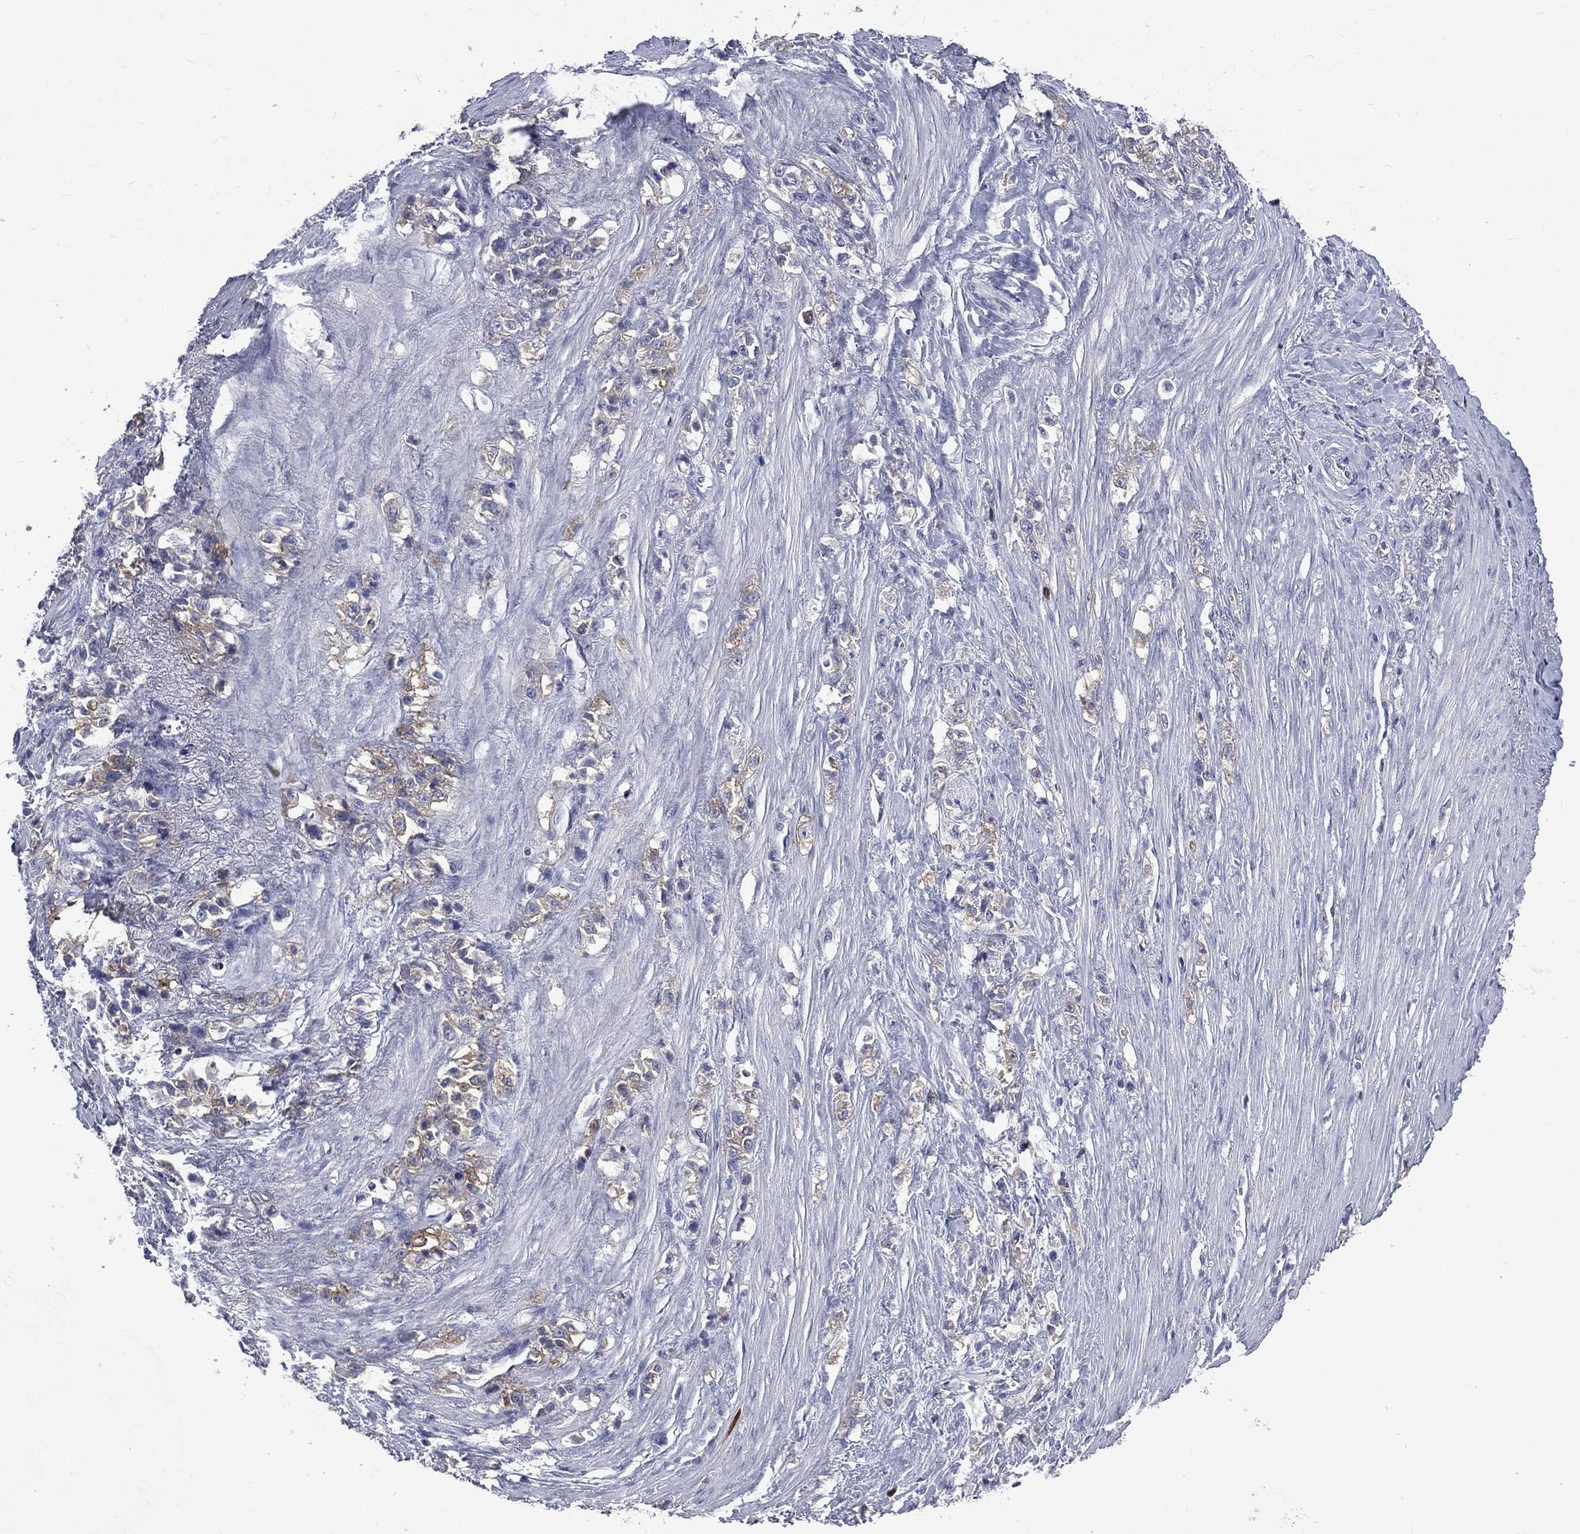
{"staining": {"intensity": "moderate", "quantity": "<25%", "location": "cytoplasmic/membranous"}, "tissue": "stomach cancer", "cell_type": "Tumor cells", "image_type": "cancer", "snomed": [{"axis": "morphology", "description": "Adenocarcinoma, NOS"}, {"axis": "topography", "description": "Stomach, lower"}], "caption": "A brown stain highlights moderate cytoplasmic/membranous expression of a protein in human stomach adenocarcinoma tumor cells.", "gene": "CA12", "patient": {"sex": "male", "age": 88}}